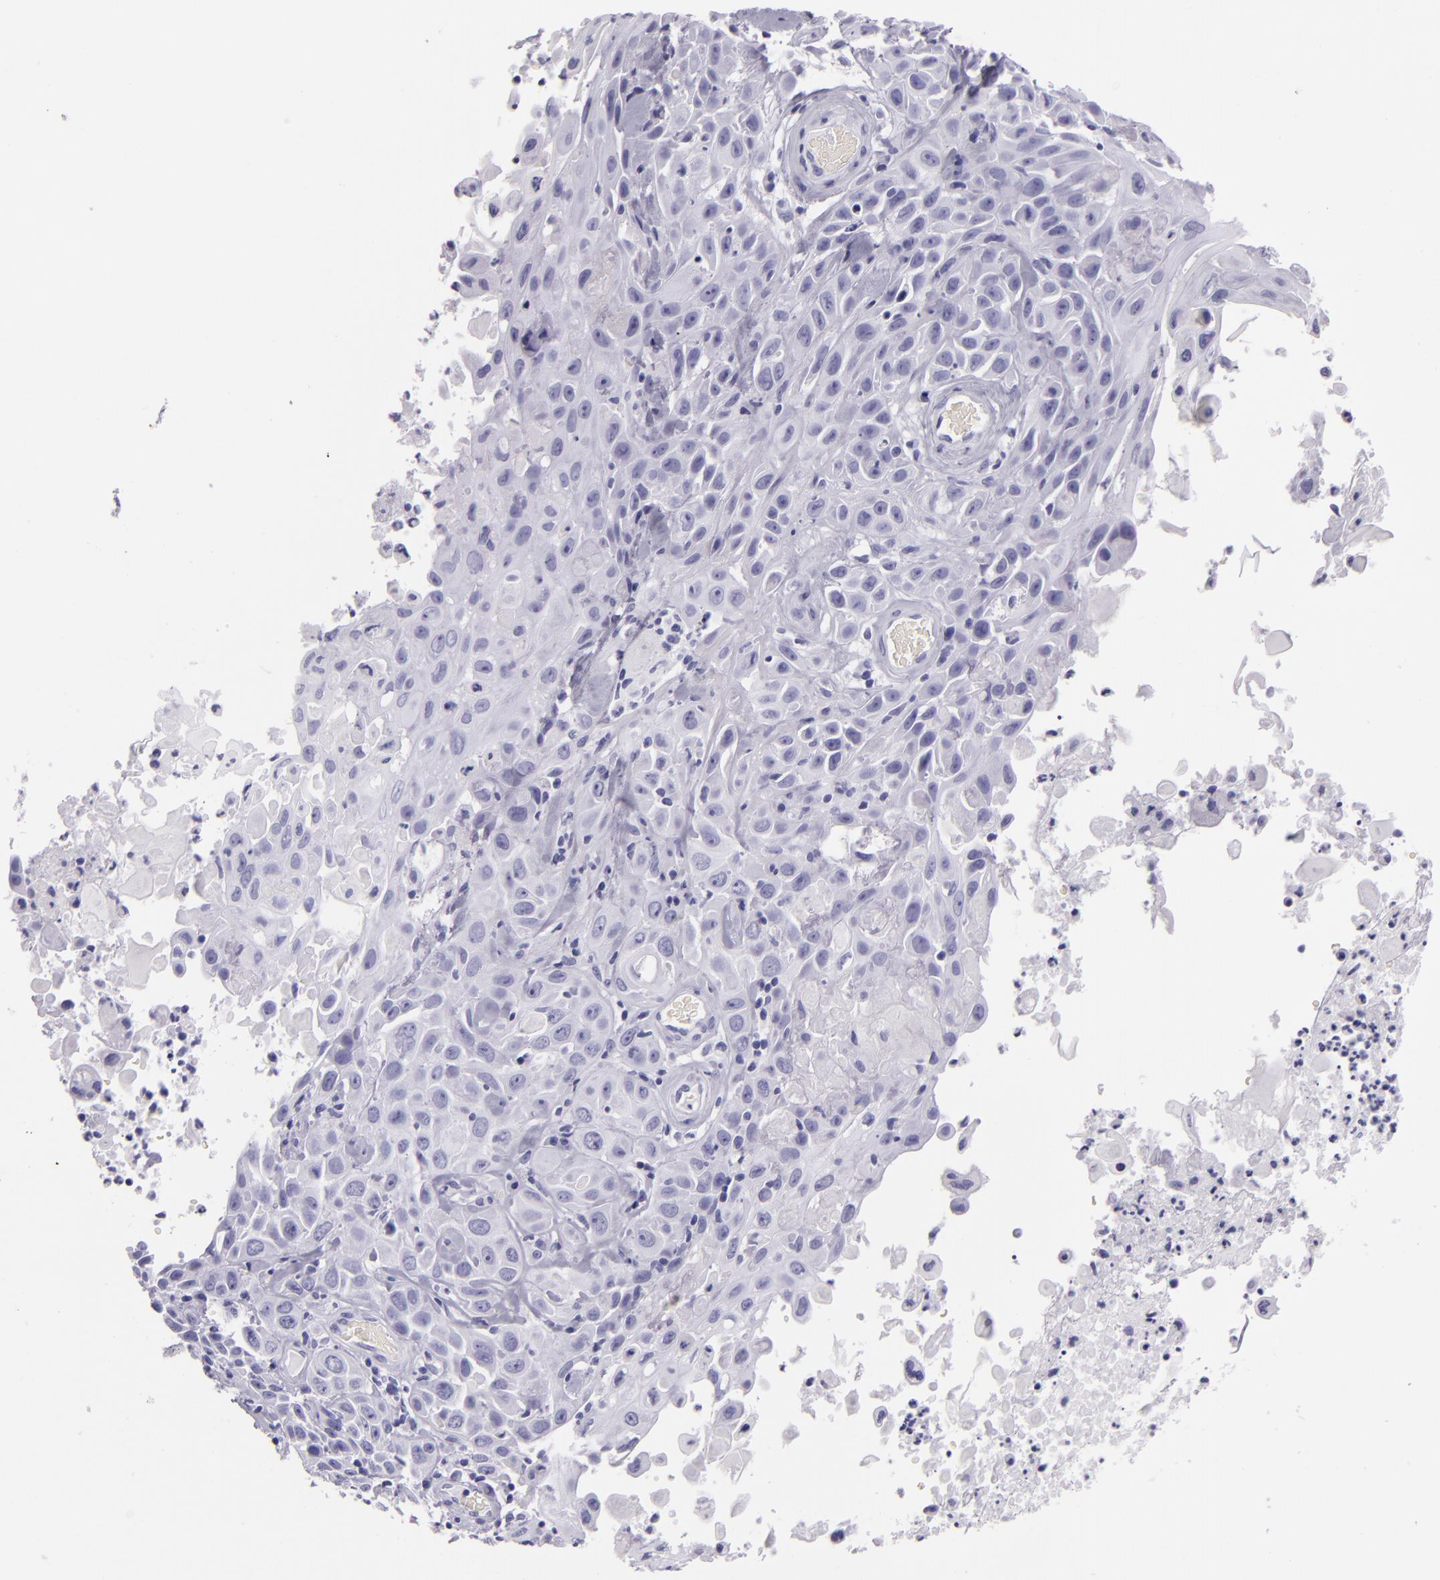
{"staining": {"intensity": "negative", "quantity": "none", "location": "none"}, "tissue": "skin cancer", "cell_type": "Tumor cells", "image_type": "cancer", "snomed": [{"axis": "morphology", "description": "Squamous cell carcinoma, NOS"}, {"axis": "topography", "description": "Skin"}], "caption": "This is an IHC micrograph of skin squamous cell carcinoma. There is no expression in tumor cells.", "gene": "CR2", "patient": {"sex": "male", "age": 84}}